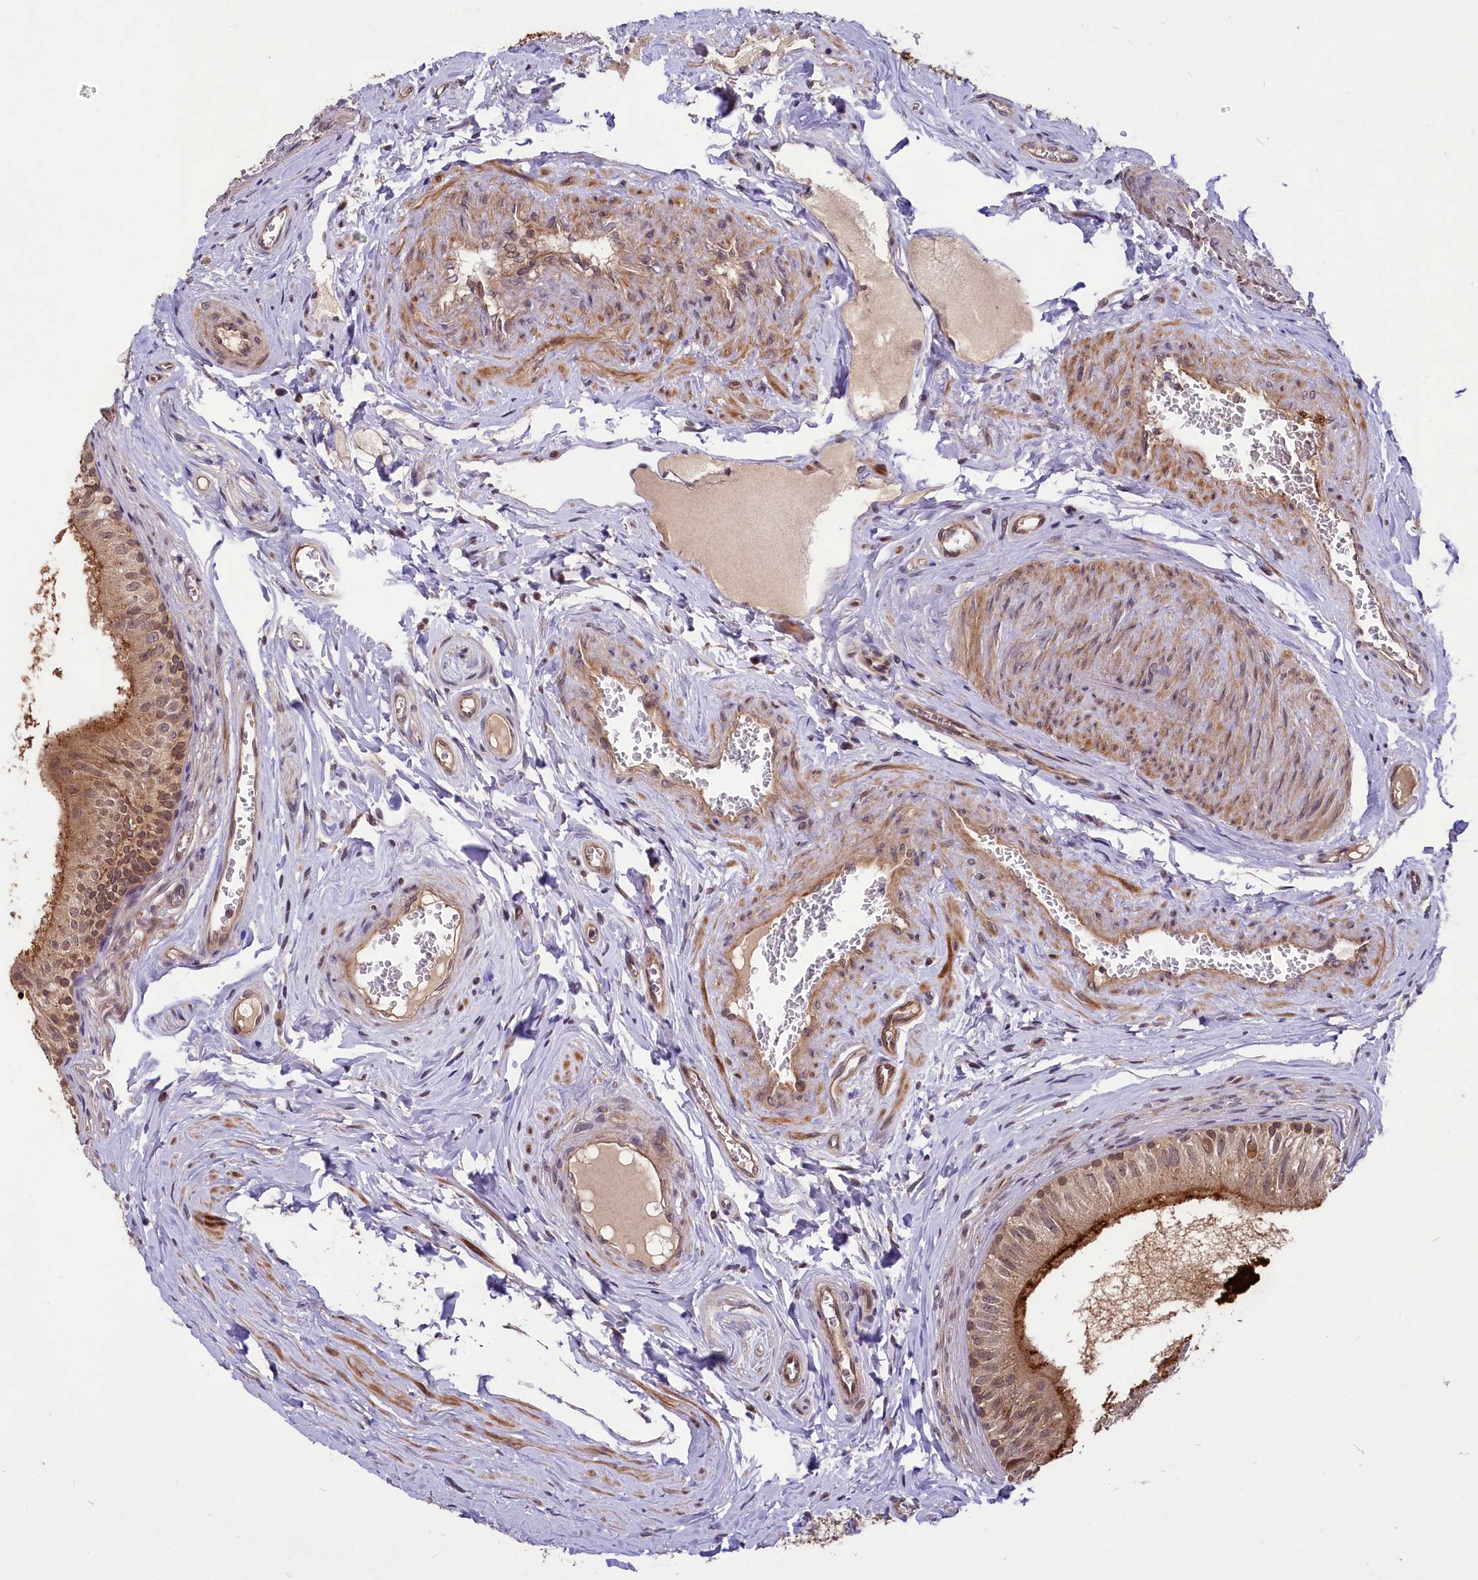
{"staining": {"intensity": "moderate", "quantity": ">75%", "location": "cytoplasmic/membranous,nuclear"}, "tissue": "epididymis", "cell_type": "Glandular cells", "image_type": "normal", "snomed": [{"axis": "morphology", "description": "Normal tissue, NOS"}, {"axis": "topography", "description": "Epididymis"}], "caption": "Brown immunohistochemical staining in unremarkable human epididymis reveals moderate cytoplasmic/membranous,nuclear positivity in about >75% of glandular cells. (brown staining indicates protein expression, while blue staining denotes nuclei).", "gene": "UBE3A", "patient": {"sex": "male", "age": 46}}